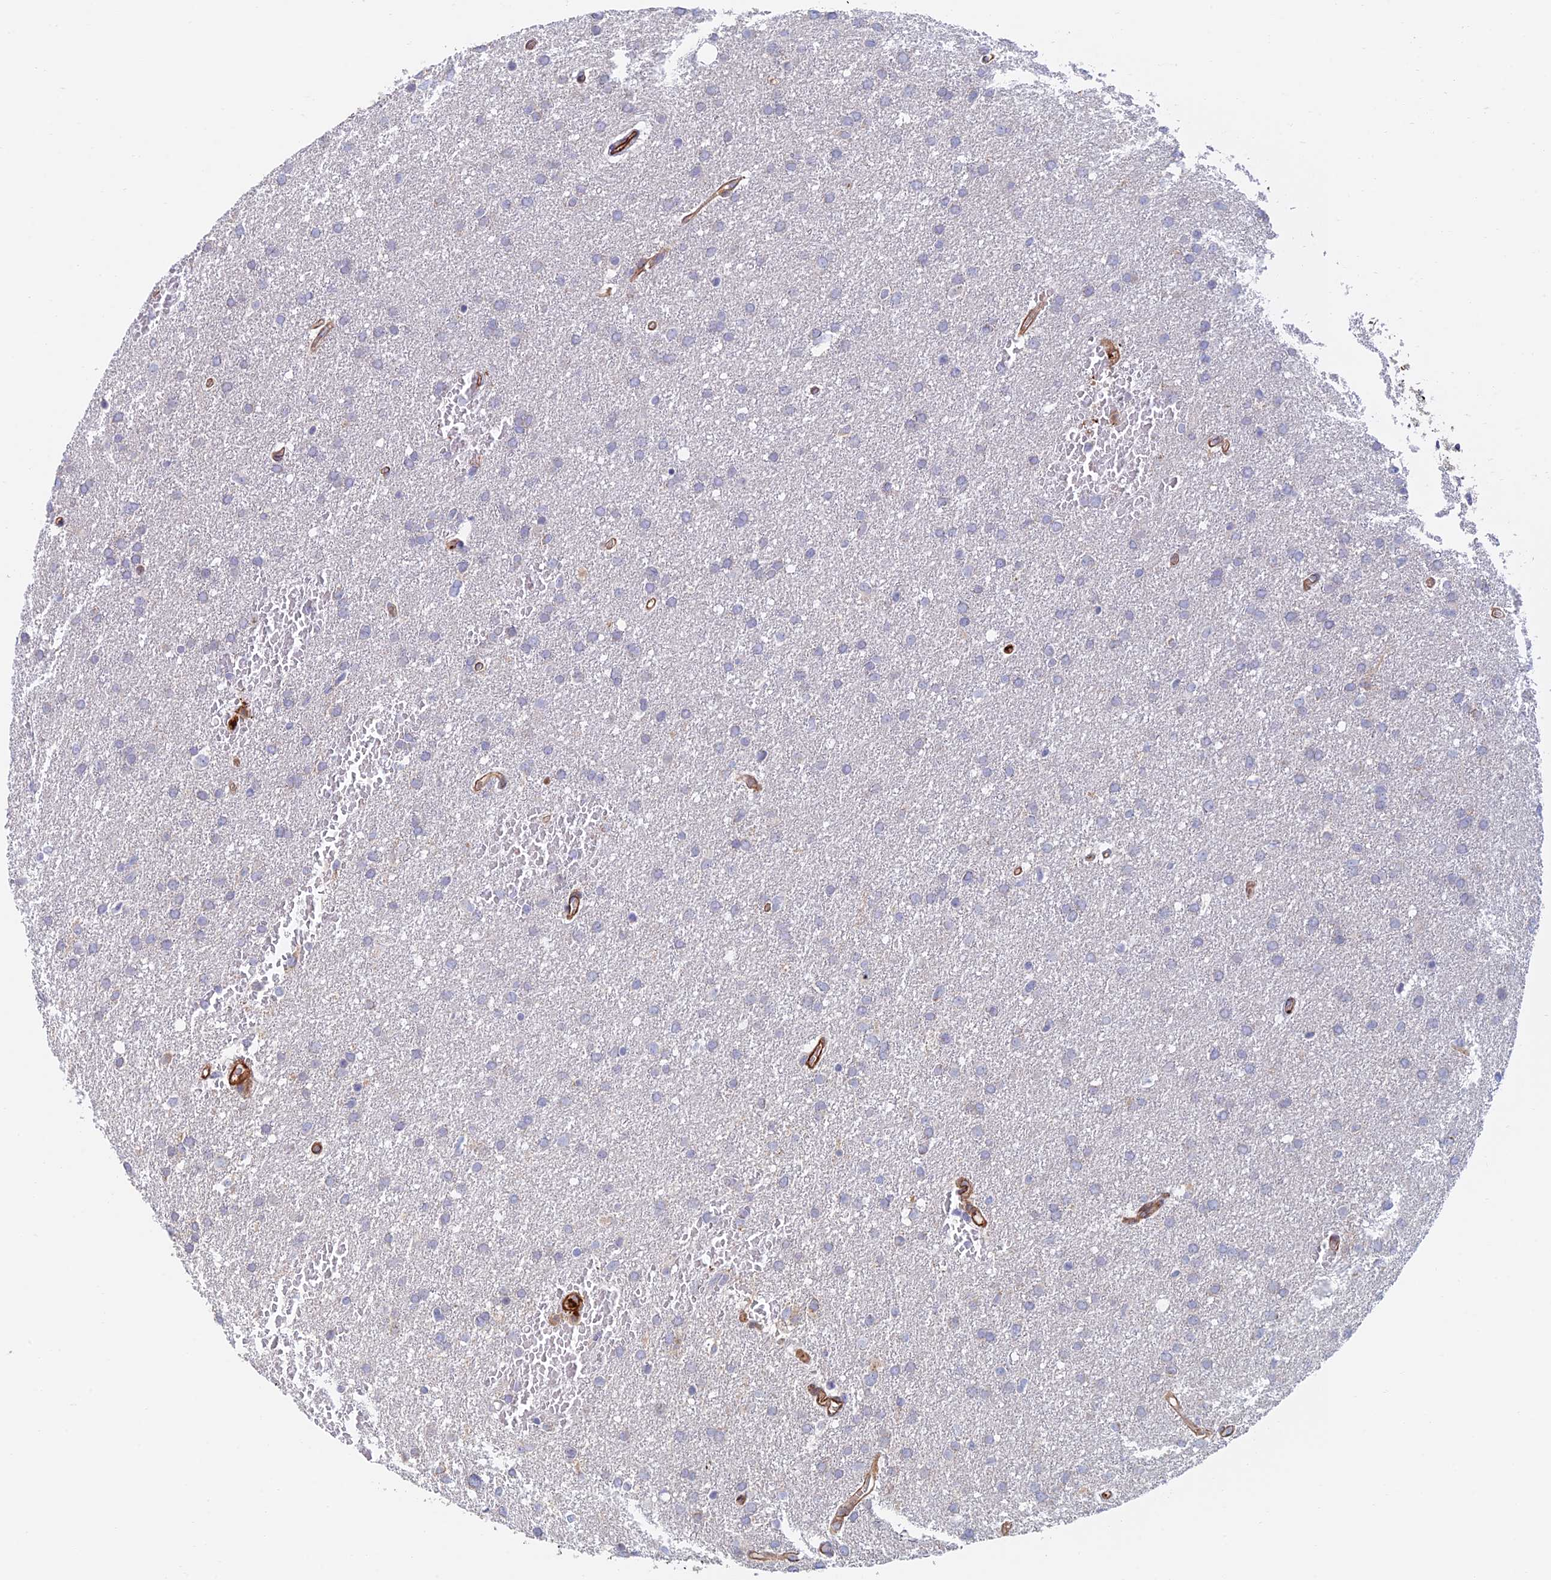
{"staining": {"intensity": "negative", "quantity": "none", "location": "none"}, "tissue": "glioma", "cell_type": "Tumor cells", "image_type": "cancer", "snomed": [{"axis": "morphology", "description": "Glioma, malignant, High grade"}, {"axis": "topography", "description": "Cerebral cortex"}], "caption": "Tumor cells show no significant protein positivity in glioma.", "gene": "PAK4", "patient": {"sex": "female", "age": 36}}